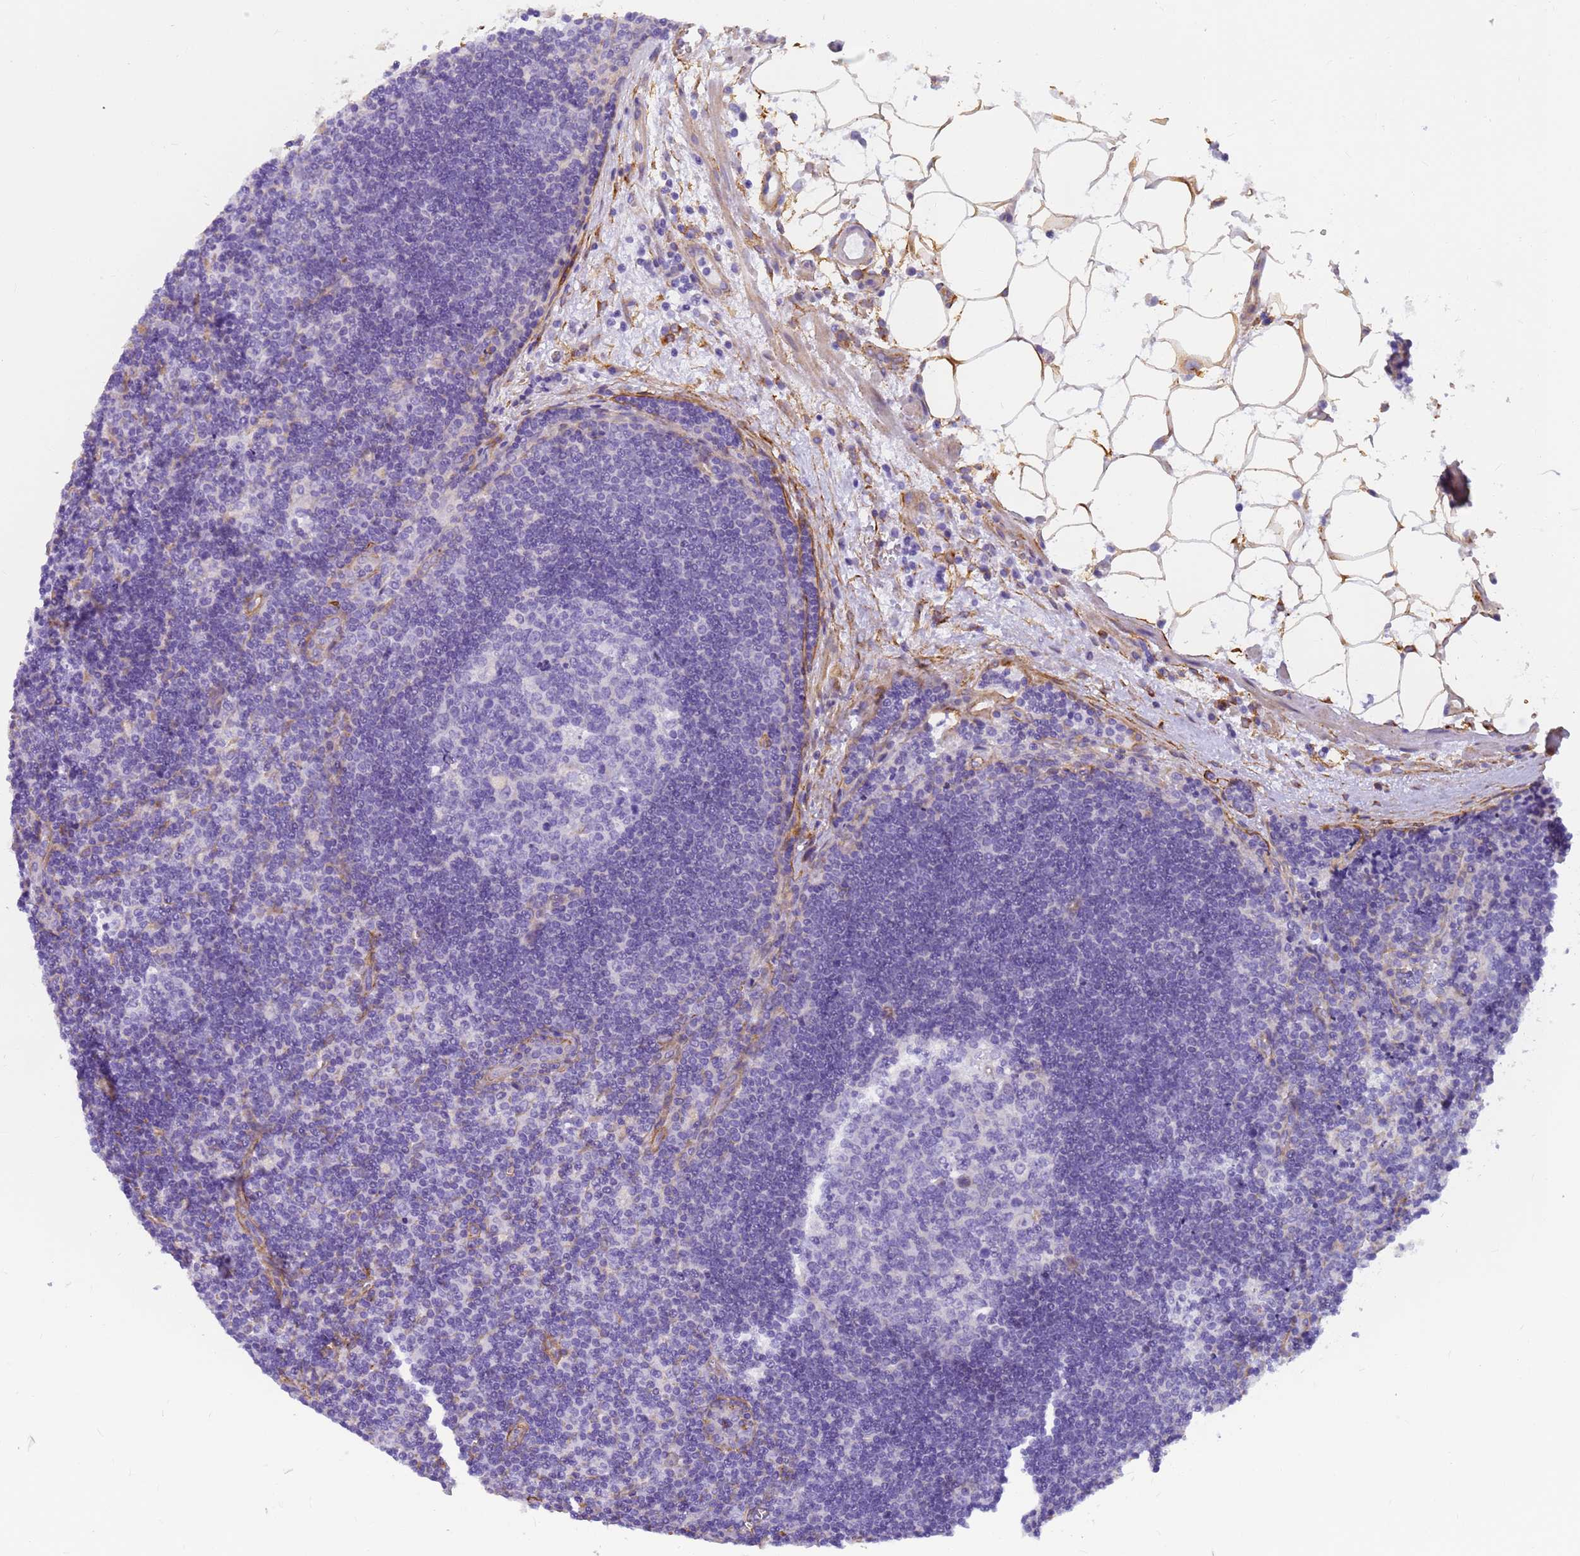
{"staining": {"intensity": "negative", "quantity": "none", "location": "none"}, "tissue": "lymph node", "cell_type": "Germinal center cells", "image_type": "normal", "snomed": [{"axis": "morphology", "description": "Normal tissue, NOS"}, {"axis": "topography", "description": "Lymph node"}], "caption": "Immunohistochemistry photomicrograph of normal human lymph node stained for a protein (brown), which displays no positivity in germinal center cells. The staining was performed using DAB (3,3'-diaminobenzidine) to visualize the protein expression in brown, while the nuclei were stained in blue with hematoxylin (Magnification: 20x).", "gene": "MVB12A", "patient": {"sex": "male", "age": 58}}